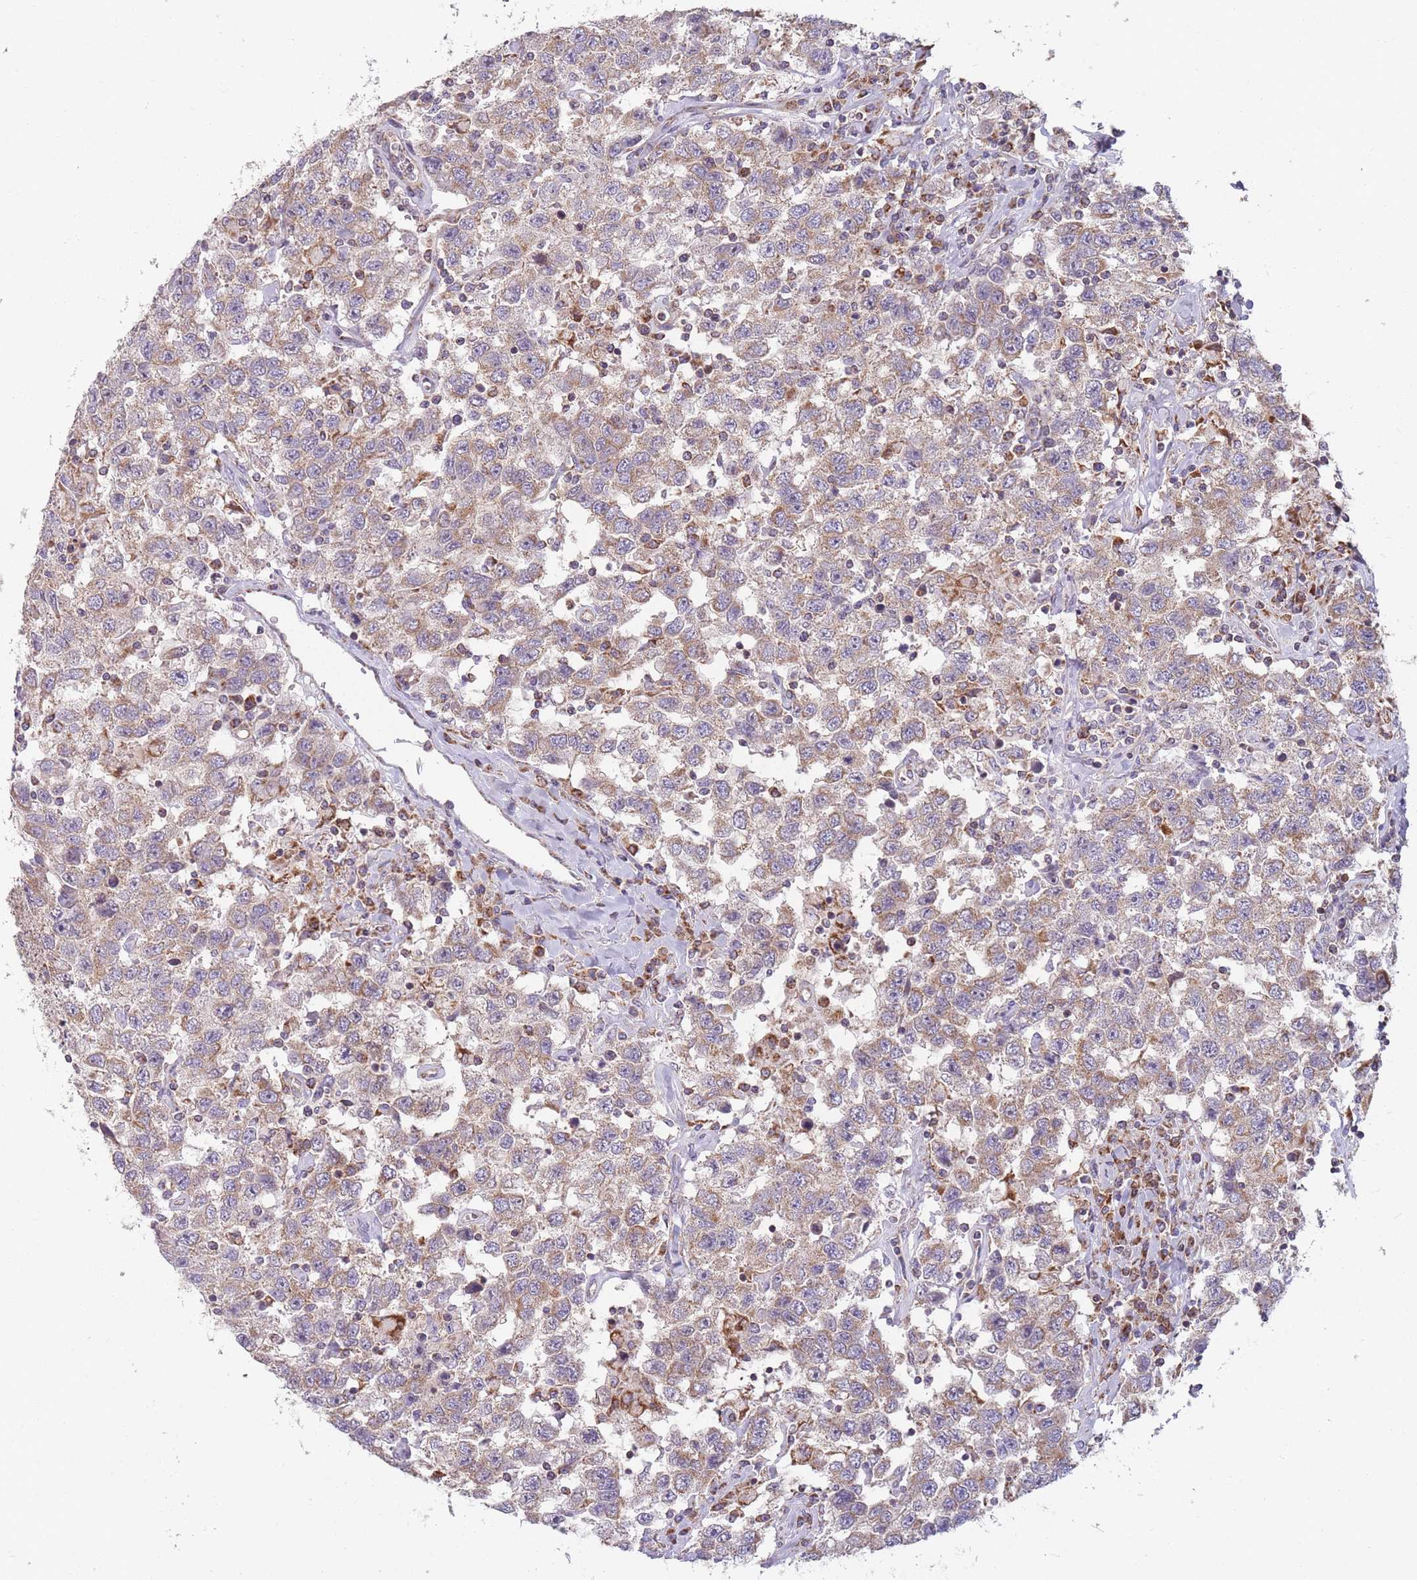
{"staining": {"intensity": "weak", "quantity": "25%-75%", "location": "cytoplasmic/membranous"}, "tissue": "testis cancer", "cell_type": "Tumor cells", "image_type": "cancer", "snomed": [{"axis": "morphology", "description": "Seminoma, NOS"}, {"axis": "topography", "description": "Testis"}], "caption": "Immunohistochemistry micrograph of neoplastic tissue: testis cancer stained using immunohistochemistry (IHC) exhibits low levels of weak protein expression localized specifically in the cytoplasmic/membranous of tumor cells, appearing as a cytoplasmic/membranous brown color.", "gene": "NDUFA9", "patient": {"sex": "male", "age": 41}}